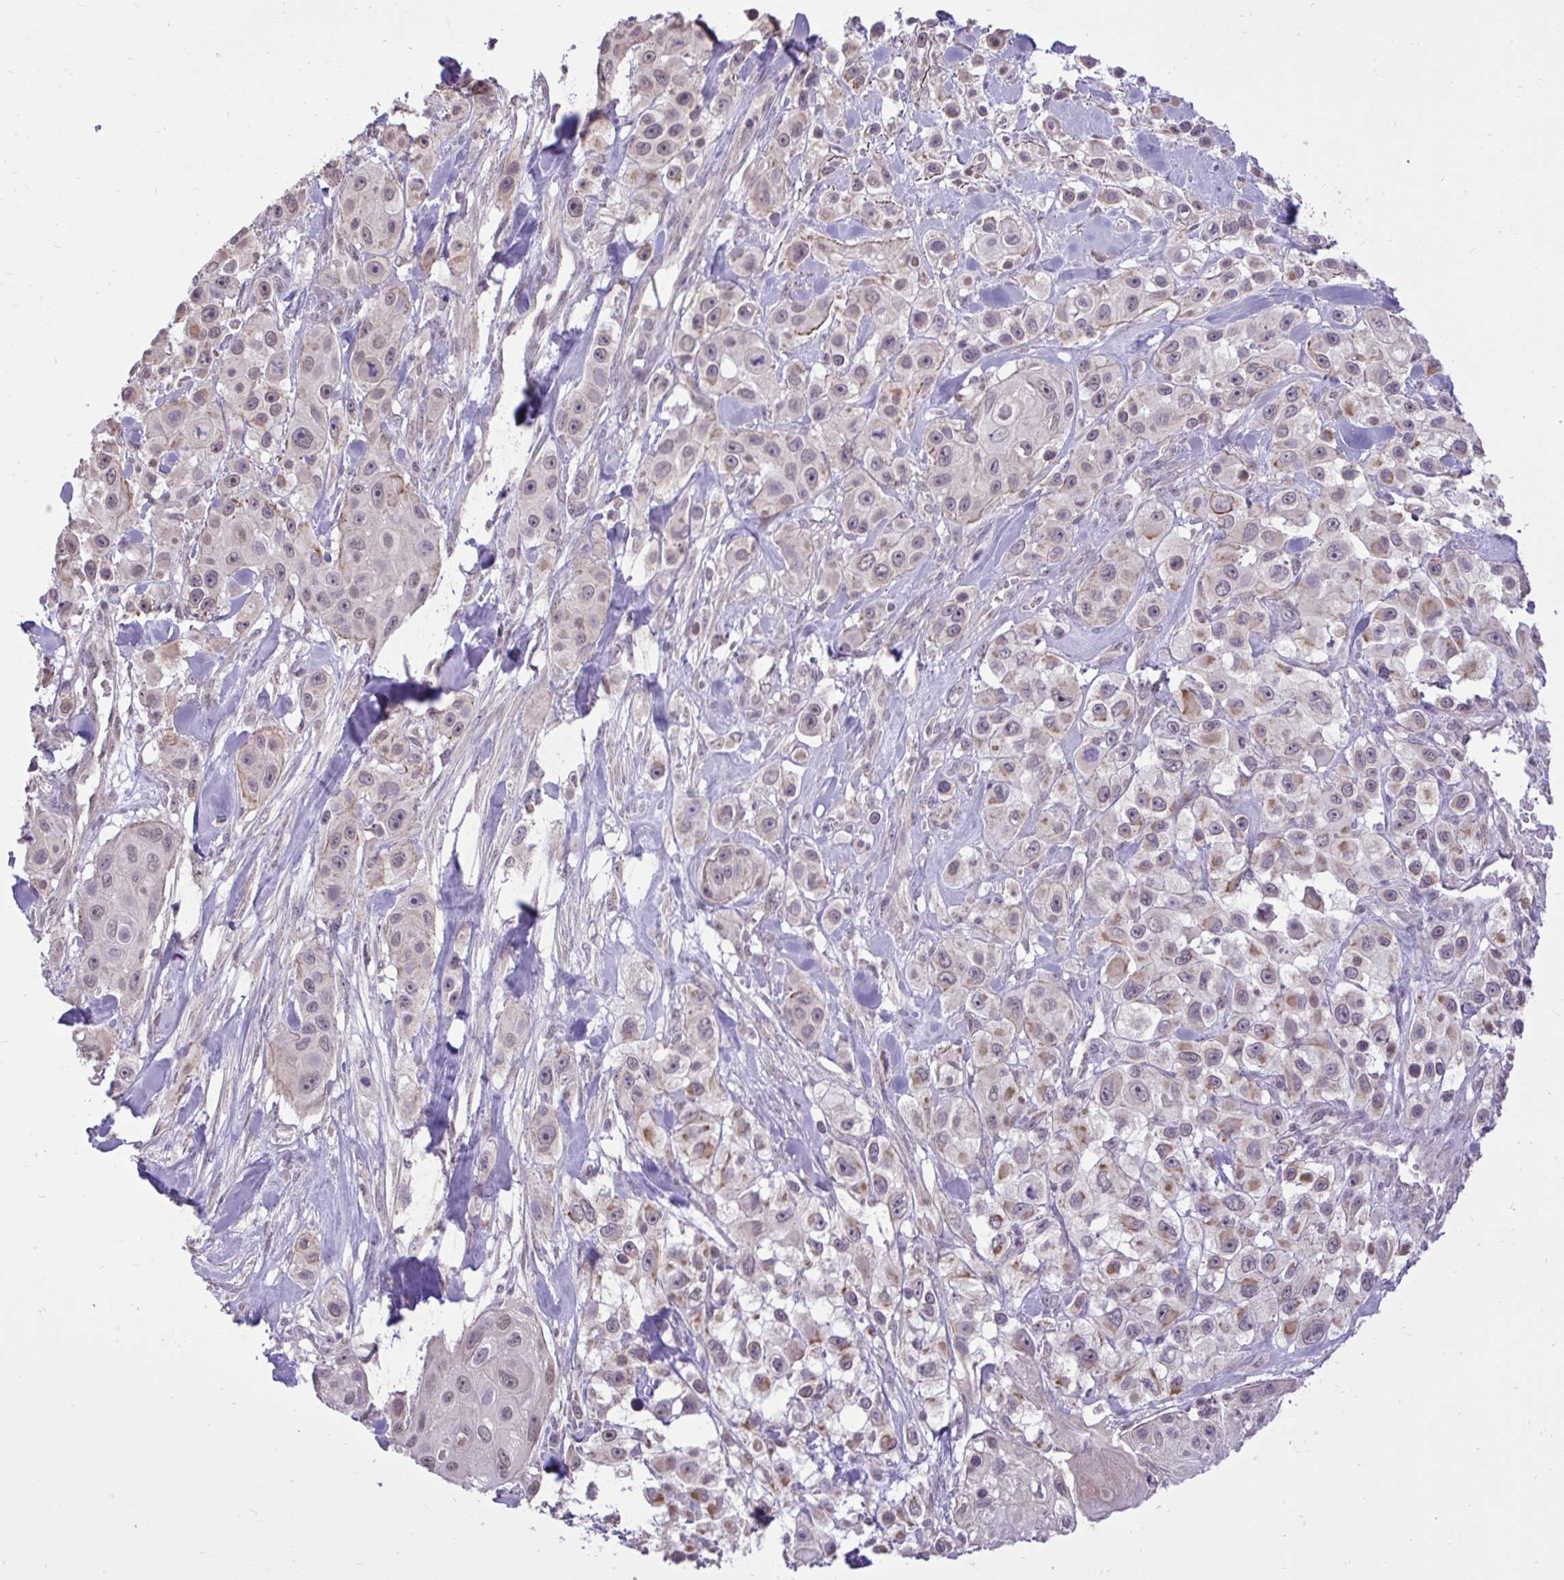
{"staining": {"intensity": "weak", "quantity": "<25%", "location": "cytoplasmic/membranous"}, "tissue": "skin cancer", "cell_type": "Tumor cells", "image_type": "cancer", "snomed": [{"axis": "morphology", "description": "Squamous cell carcinoma, NOS"}, {"axis": "topography", "description": "Skin"}], "caption": "A micrograph of skin squamous cell carcinoma stained for a protein shows no brown staining in tumor cells. (IHC, brightfield microscopy, high magnification).", "gene": "CYP20A1", "patient": {"sex": "male", "age": 63}}